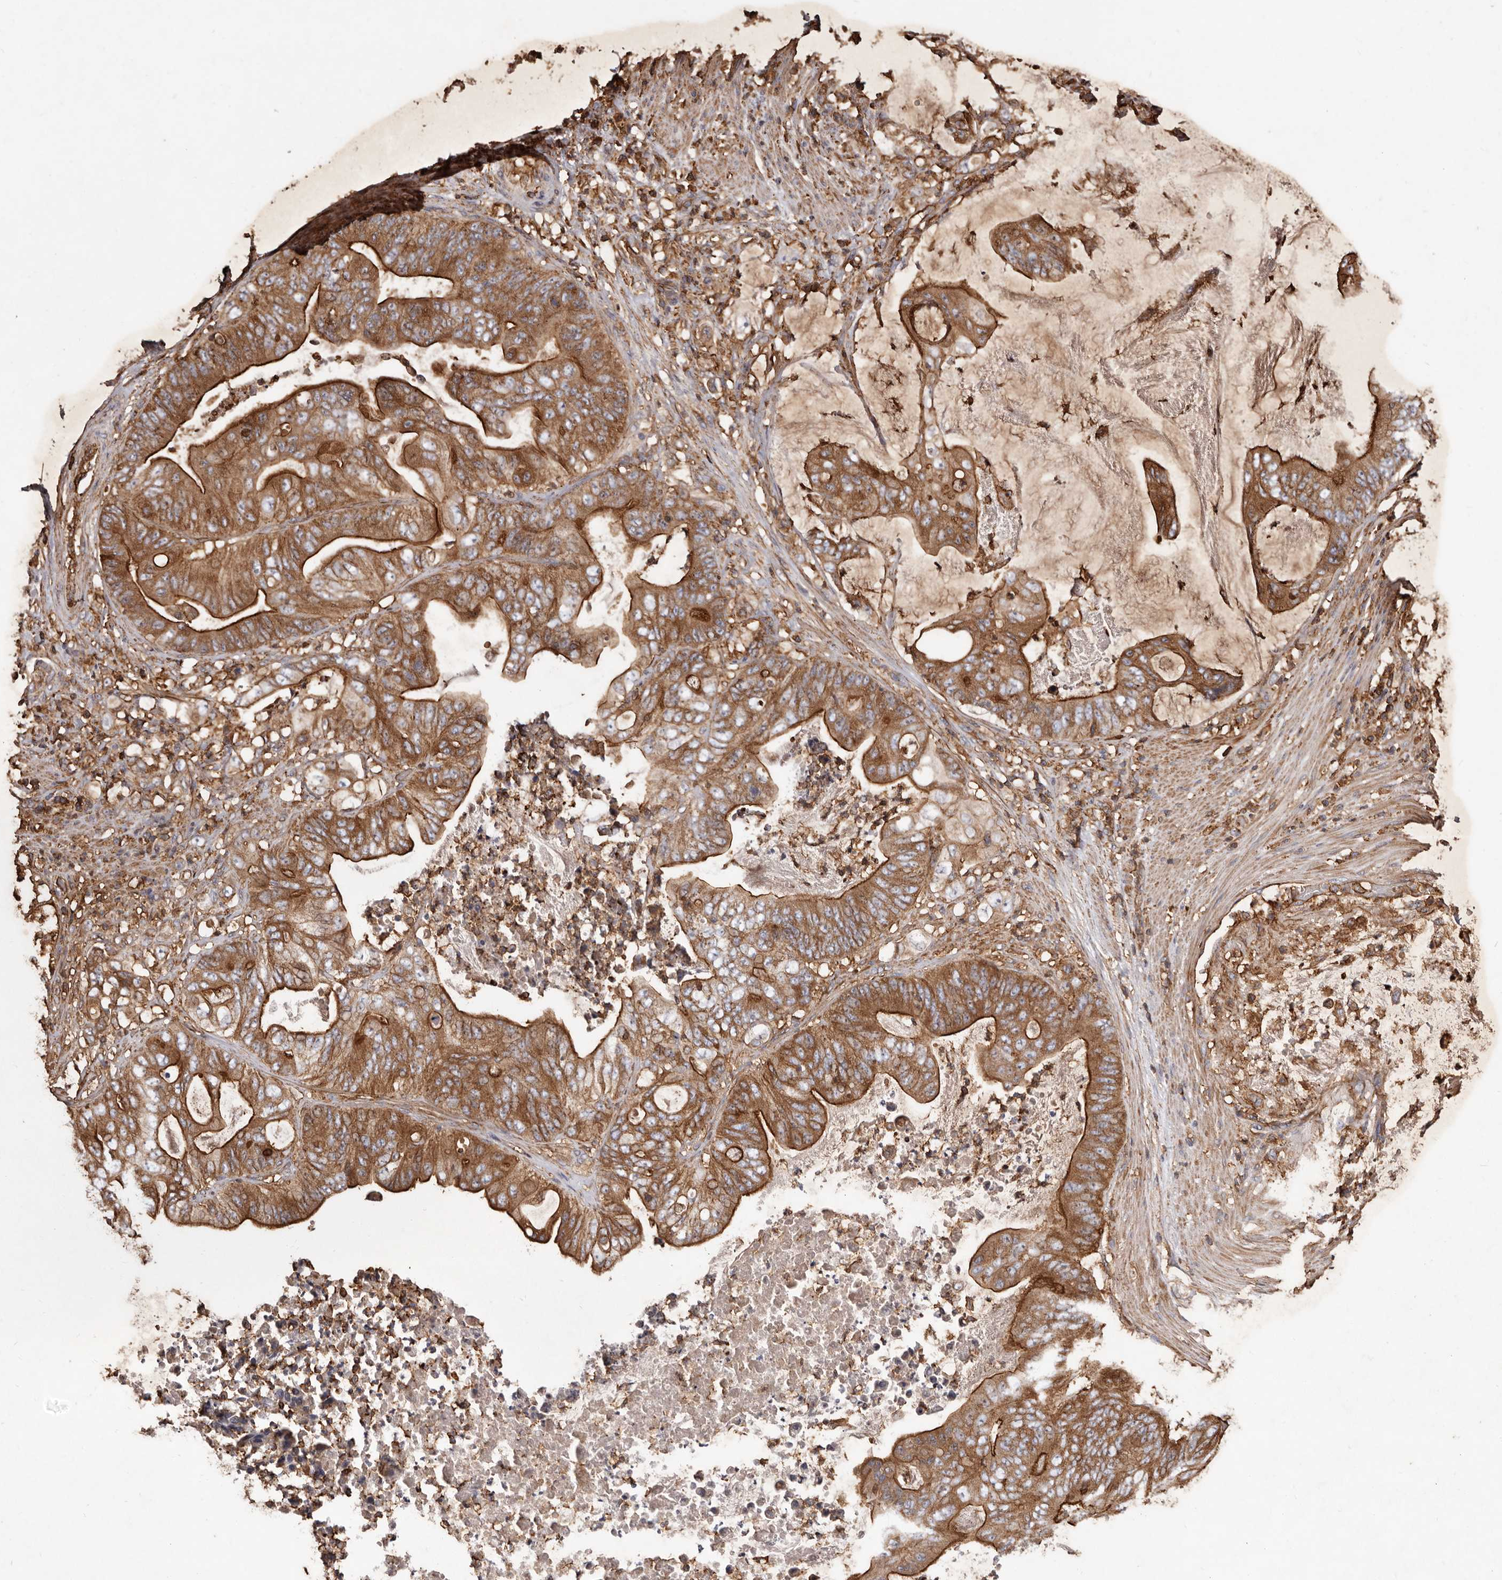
{"staining": {"intensity": "moderate", "quantity": ">75%", "location": "cytoplasmic/membranous"}, "tissue": "stomach cancer", "cell_type": "Tumor cells", "image_type": "cancer", "snomed": [{"axis": "morphology", "description": "Adenocarcinoma, NOS"}, {"axis": "topography", "description": "Stomach"}], "caption": "Stomach cancer stained for a protein (brown) exhibits moderate cytoplasmic/membranous positive staining in approximately >75% of tumor cells.", "gene": "COQ8B", "patient": {"sex": "female", "age": 73}}